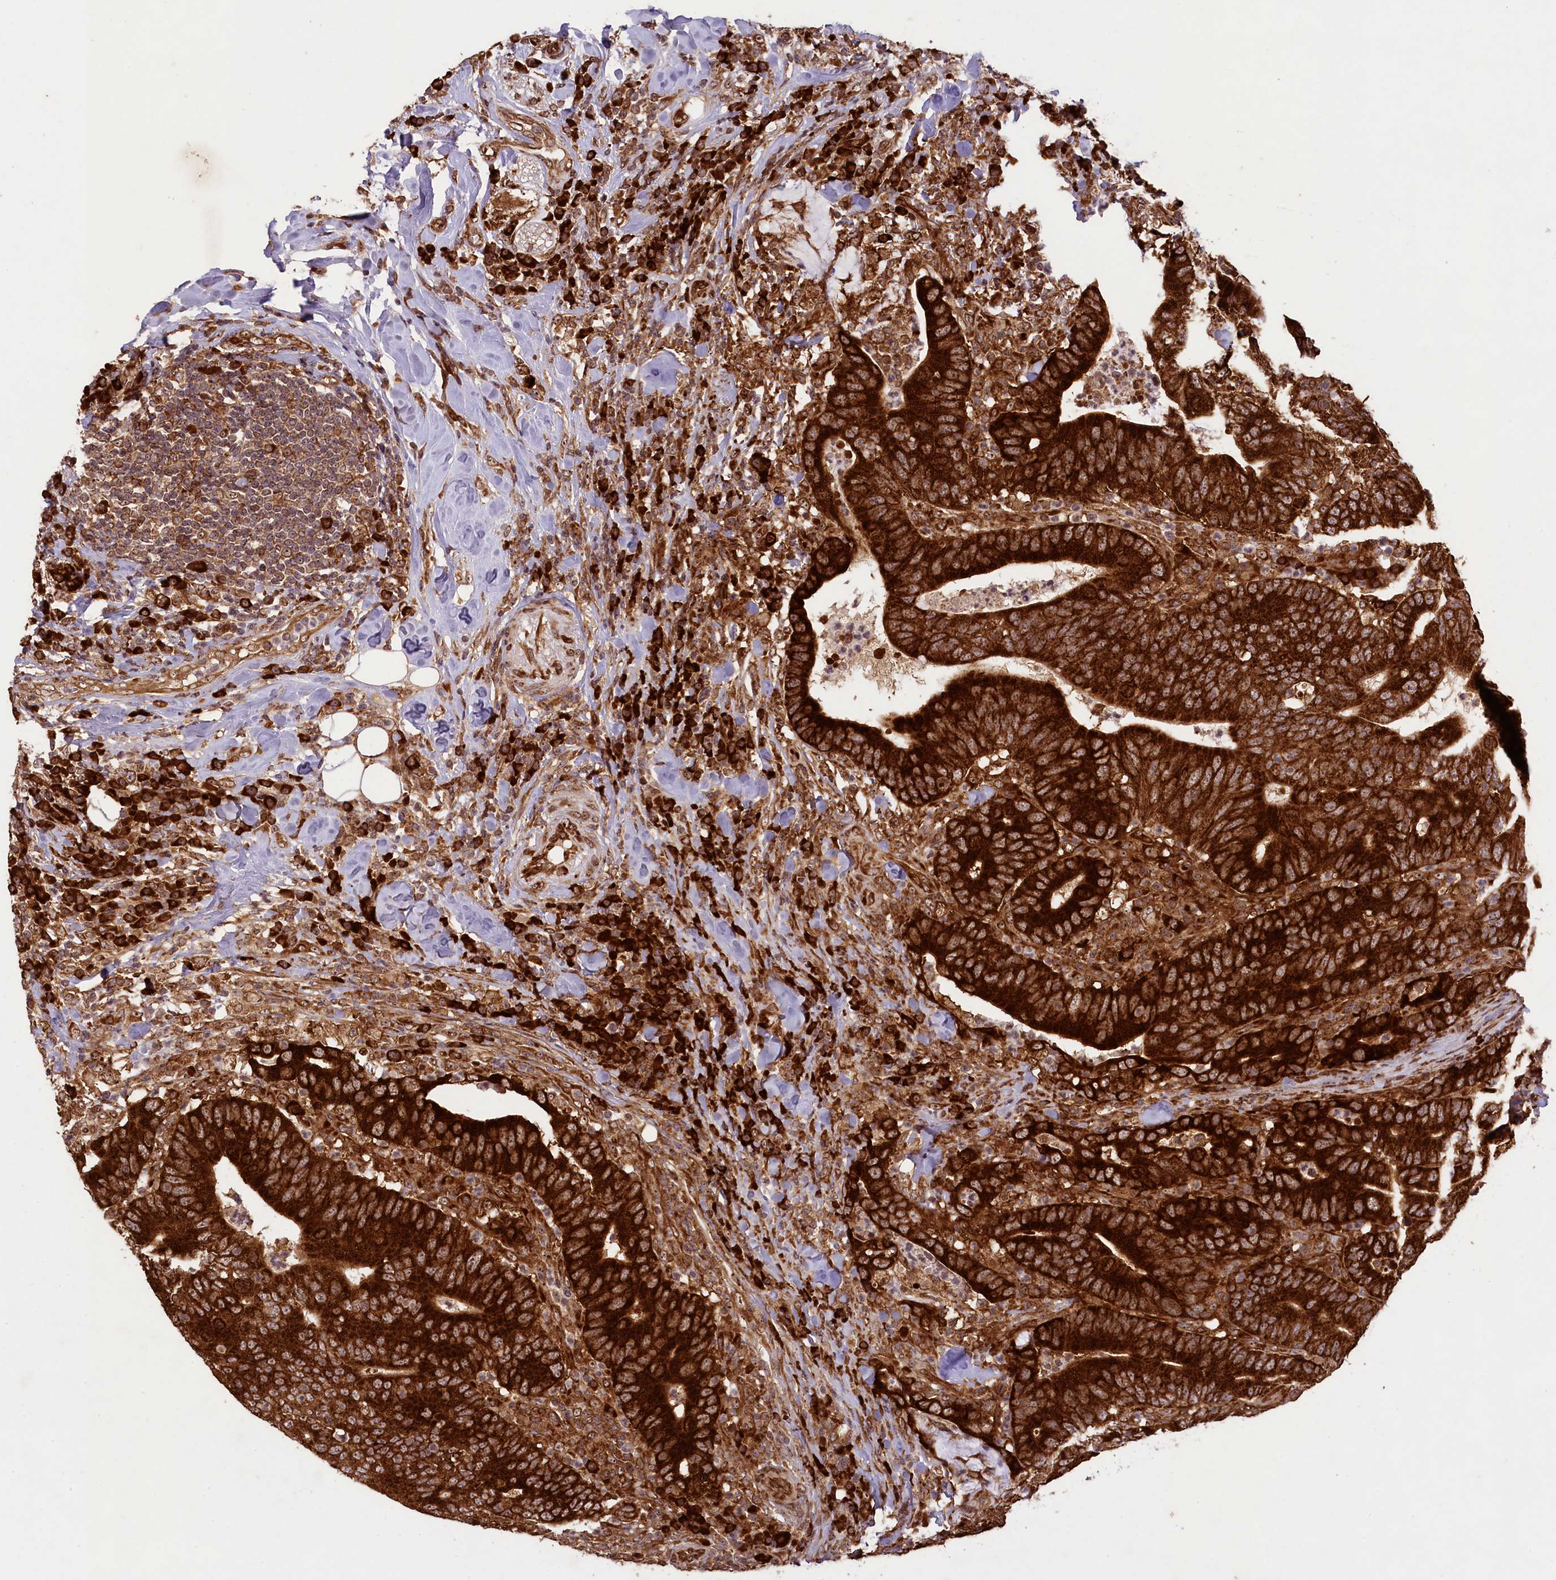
{"staining": {"intensity": "strong", "quantity": ">75%", "location": "cytoplasmic/membranous"}, "tissue": "colorectal cancer", "cell_type": "Tumor cells", "image_type": "cancer", "snomed": [{"axis": "morphology", "description": "Adenocarcinoma, NOS"}, {"axis": "topography", "description": "Colon"}], "caption": "Protein expression analysis of human colorectal adenocarcinoma reveals strong cytoplasmic/membranous staining in approximately >75% of tumor cells. The protein of interest is shown in brown color, while the nuclei are stained blue.", "gene": "LARP4", "patient": {"sex": "female", "age": 66}}